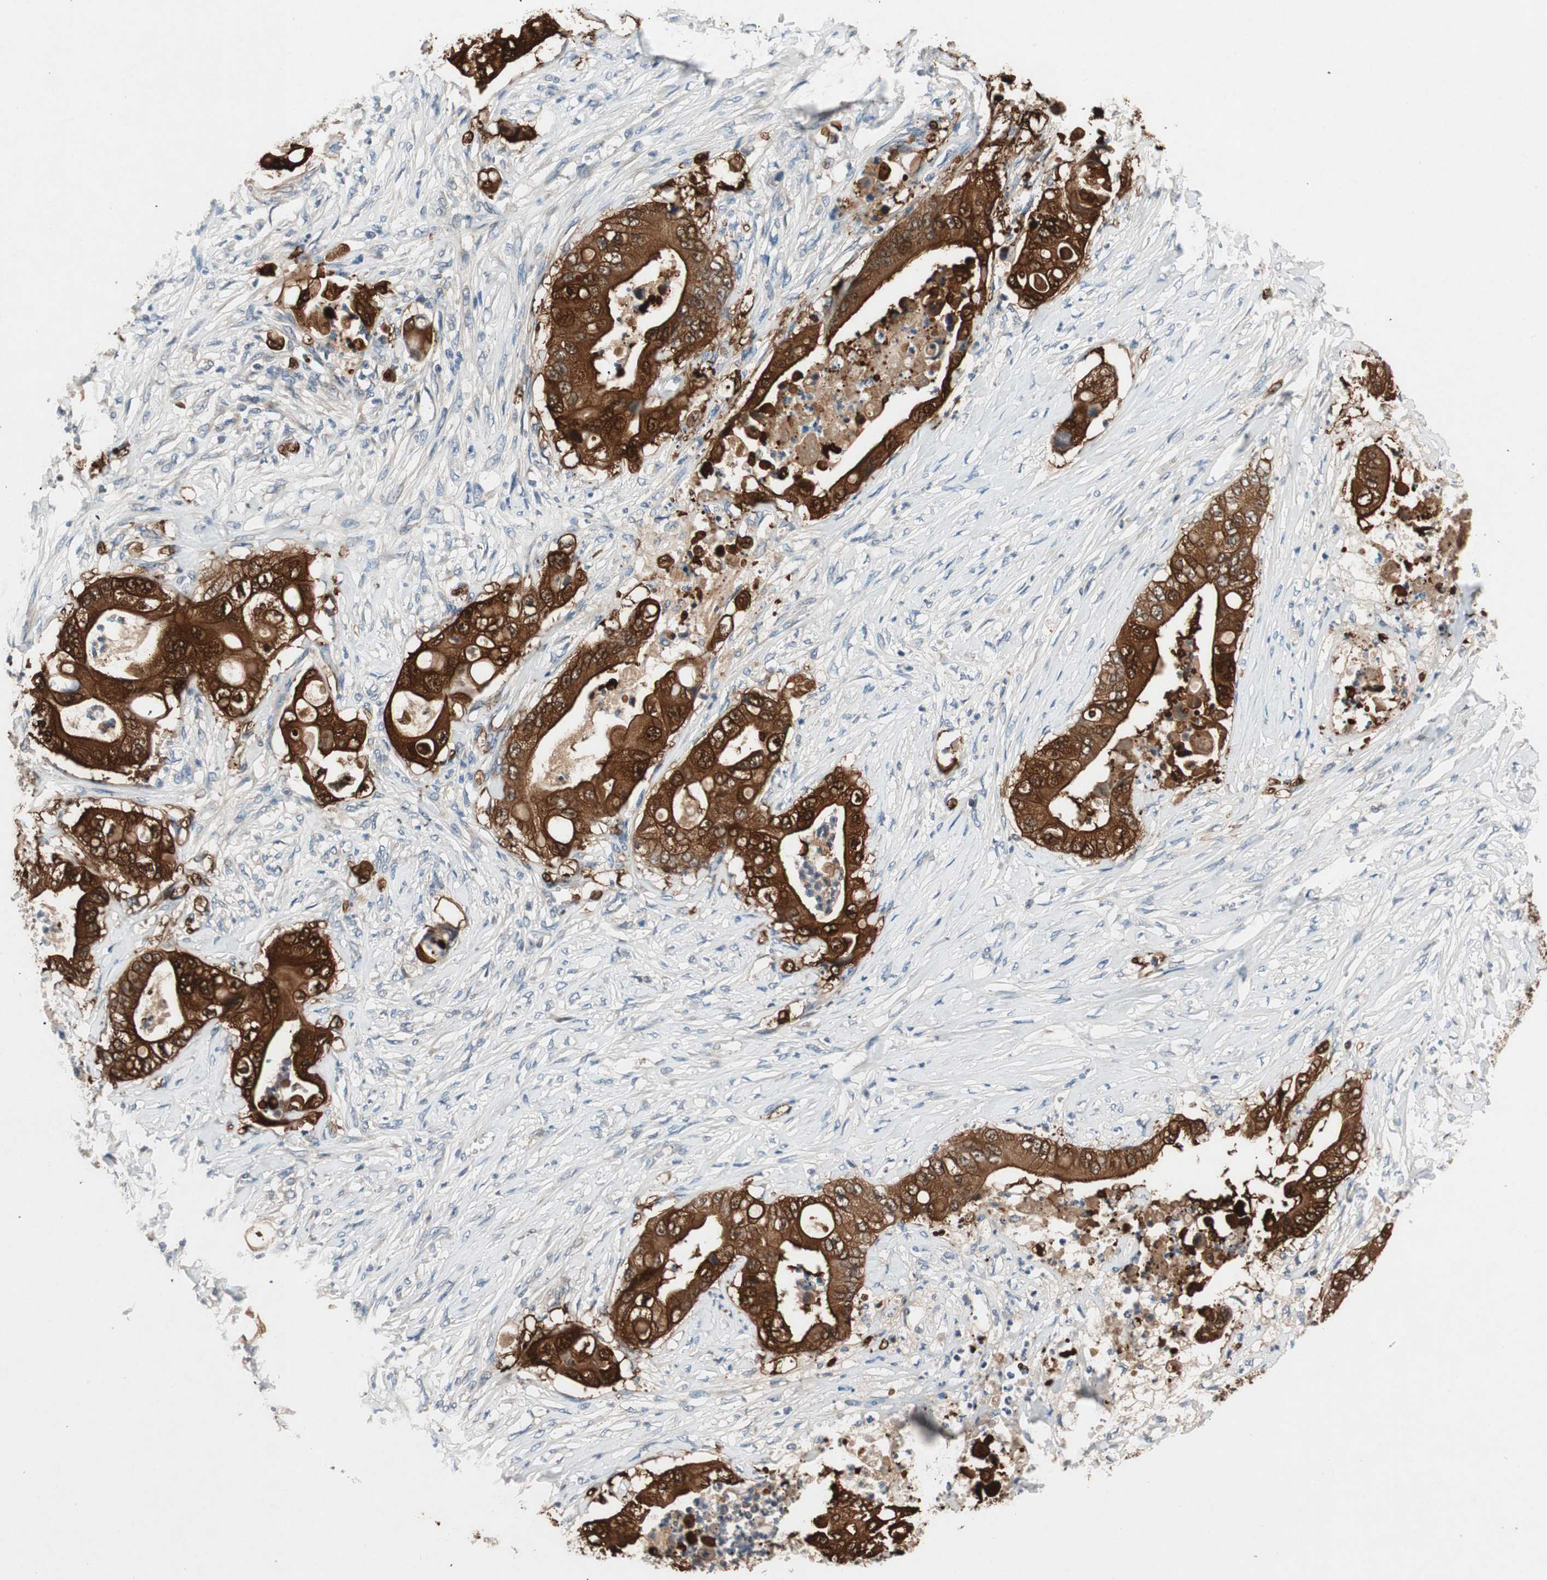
{"staining": {"intensity": "strong", "quantity": ">75%", "location": "cytoplasmic/membranous,nuclear"}, "tissue": "stomach cancer", "cell_type": "Tumor cells", "image_type": "cancer", "snomed": [{"axis": "morphology", "description": "Adenocarcinoma, NOS"}, {"axis": "topography", "description": "Stomach"}], "caption": "Strong cytoplasmic/membranous and nuclear protein staining is appreciated in about >75% of tumor cells in stomach cancer.", "gene": "SERPINB5", "patient": {"sex": "female", "age": 73}}